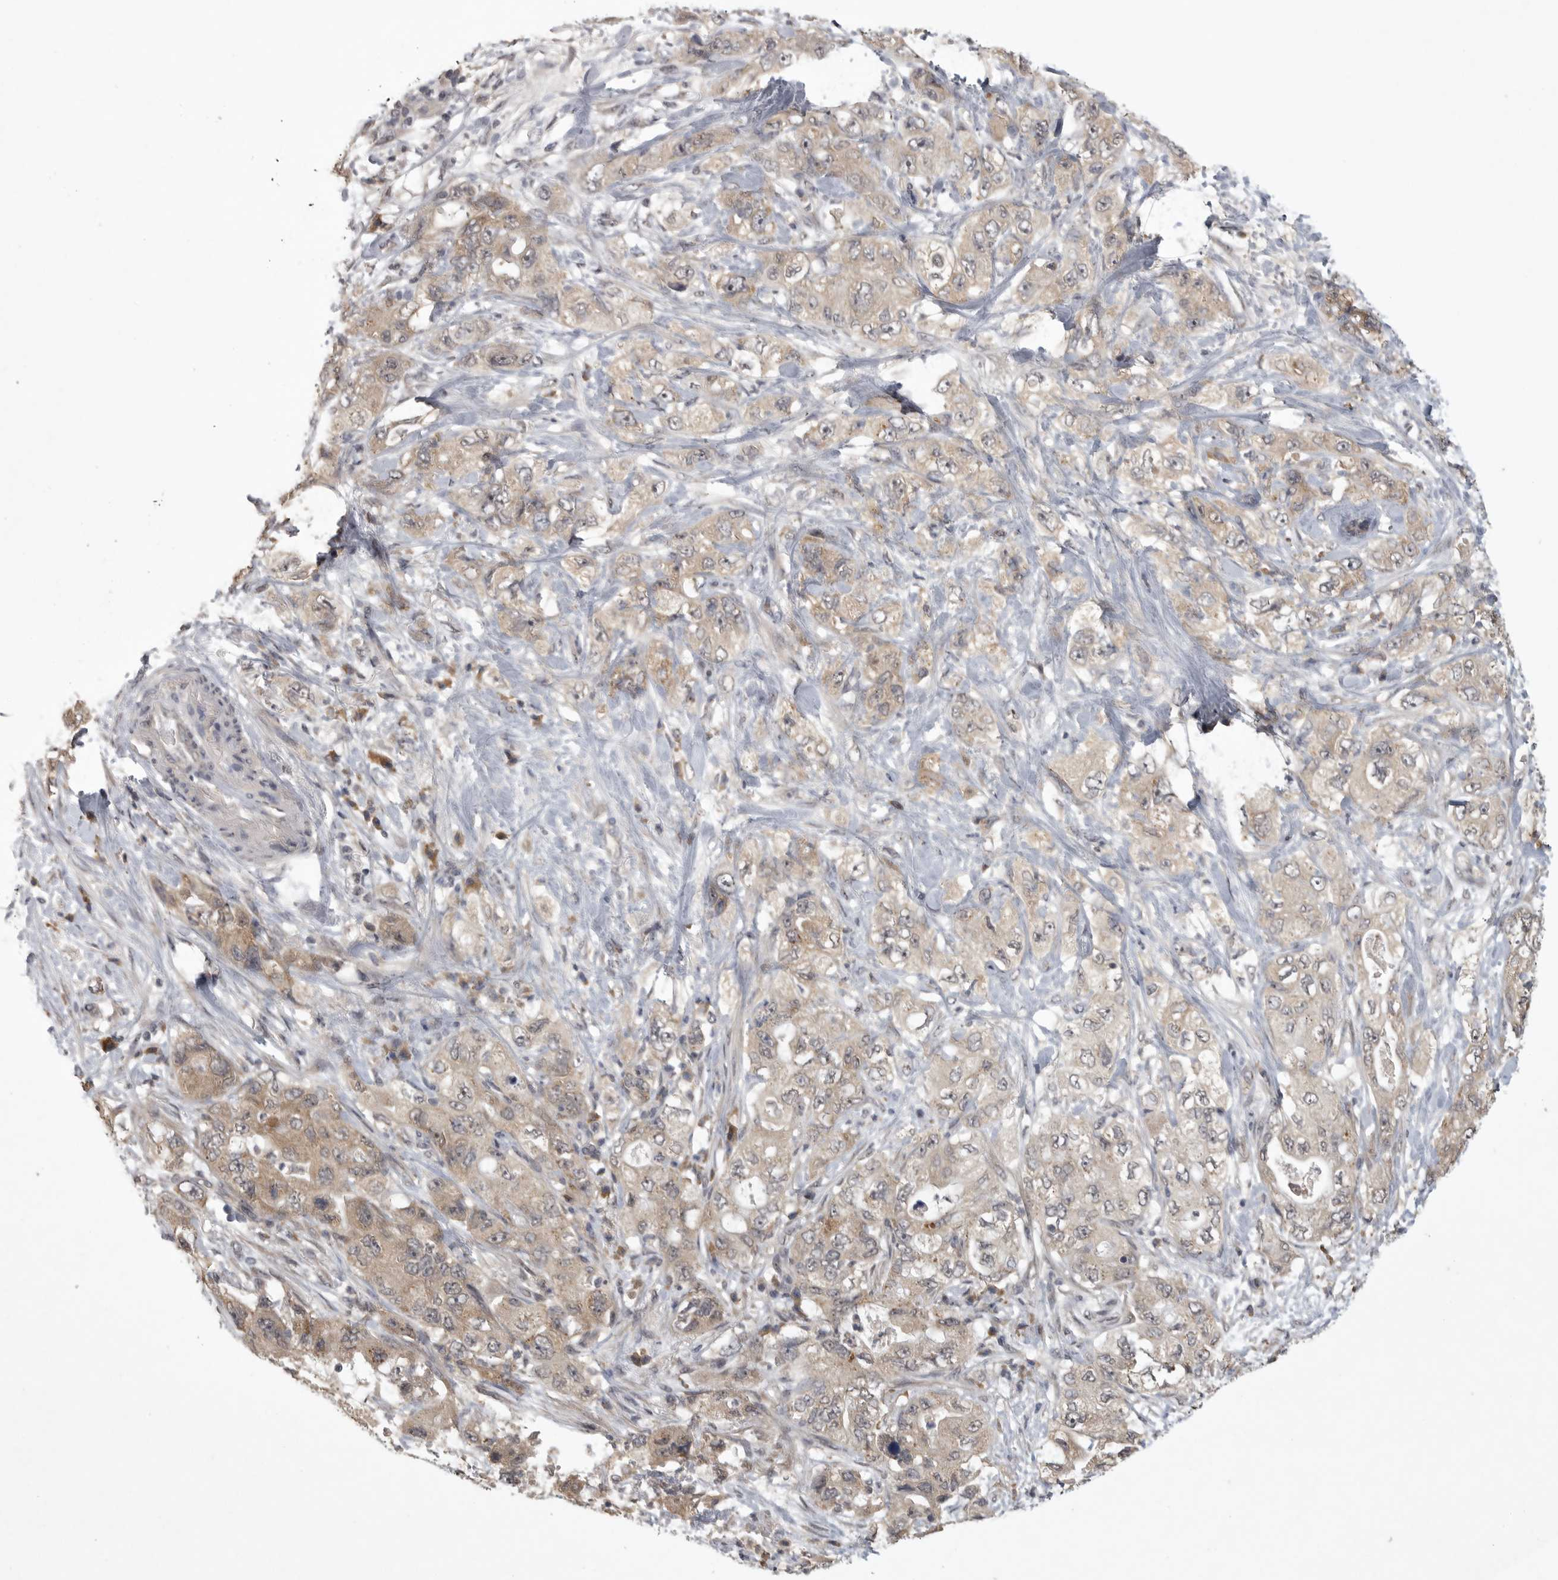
{"staining": {"intensity": "weak", "quantity": "25%-75%", "location": "cytoplasmic/membranous"}, "tissue": "pancreatic cancer", "cell_type": "Tumor cells", "image_type": "cancer", "snomed": [{"axis": "morphology", "description": "Adenocarcinoma, NOS"}, {"axis": "topography", "description": "Pancreas"}], "caption": "Tumor cells demonstrate low levels of weak cytoplasmic/membranous staining in approximately 25%-75% of cells in pancreatic adenocarcinoma. Nuclei are stained in blue.", "gene": "ZNF114", "patient": {"sex": "female", "age": 73}}